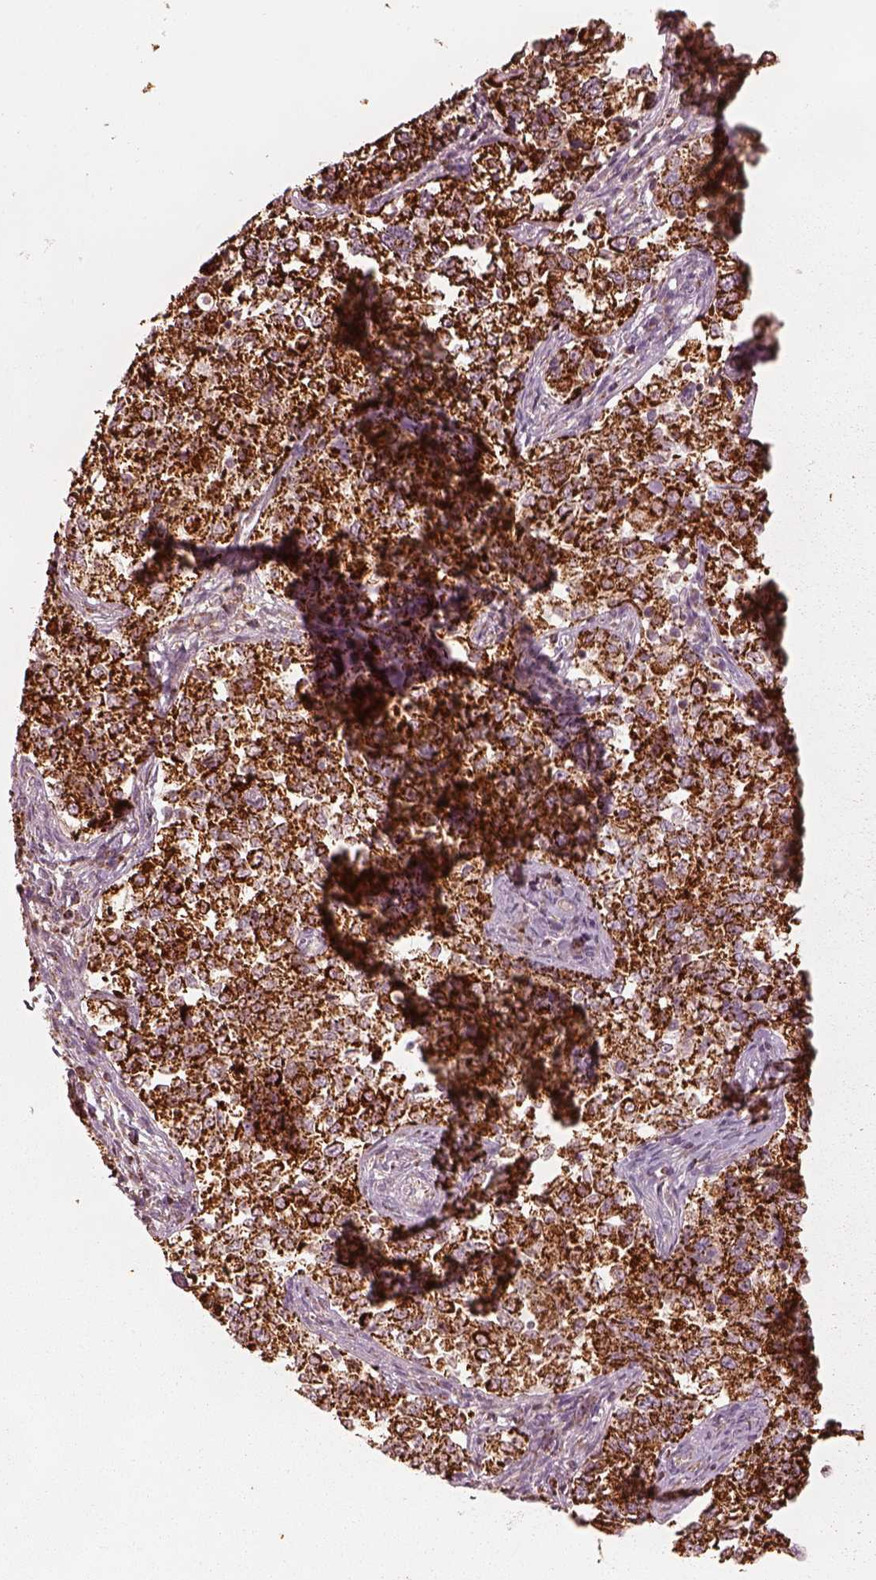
{"staining": {"intensity": "strong", "quantity": ">75%", "location": "cytoplasmic/membranous"}, "tissue": "endometrial cancer", "cell_type": "Tumor cells", "image_type": "cancer", "snomed": [{"axis": "morphology", "description": "Adenocarcinoma, NOS"}, {"axis": "topography", "description": "Endometrium"}], "caption": "Protein staining reveals strong cytoplasmic/membranous staining in approximately >75% of tumor cells in endometrial adenocarcinoma.", "gene": "ENTPD6", "patient": {"sex": "female", "age": 43}}